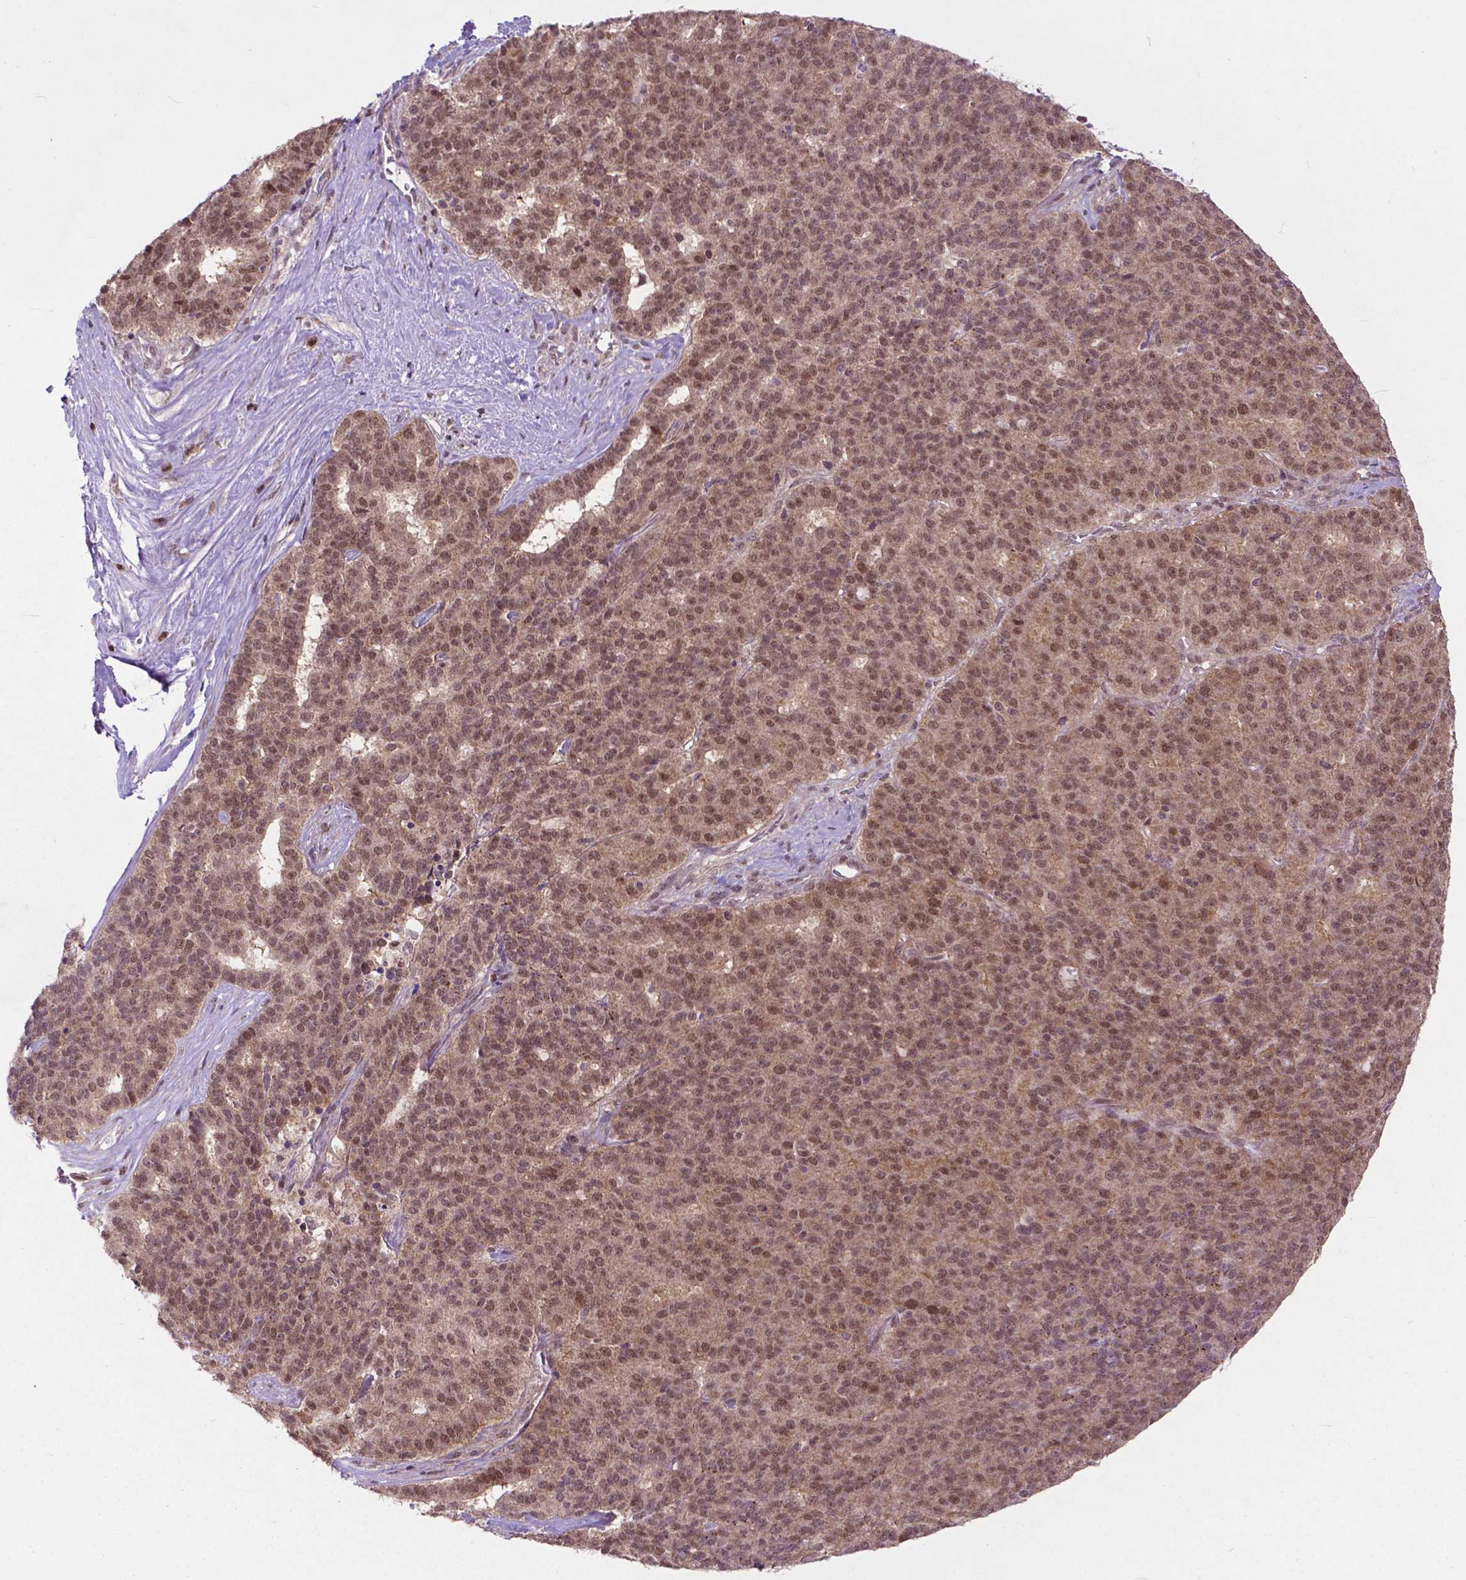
{"staining": {"intensity": "moderate", "quantity": ">75%", "location": "cytoplasmic/membranous,nuclear"}, "tissue": "liver cancer", "cell_type": "Tumor cells", "image_type": "cancer", "snomed": [{"axis": "morphology", "description": "Cholangiocarcinoma"}, {"axis": "topography", "description": "Liver"}], "caption": "Immunohistochemistry of liver cancer (cholangiocarcinoma) shows medium levels of moderate cytoplasmic/membranous and nuclear positivity in approximately >75% of tumor cells.", "gene": "FAF1", "patient": {"sex": "female", "age": 47}}